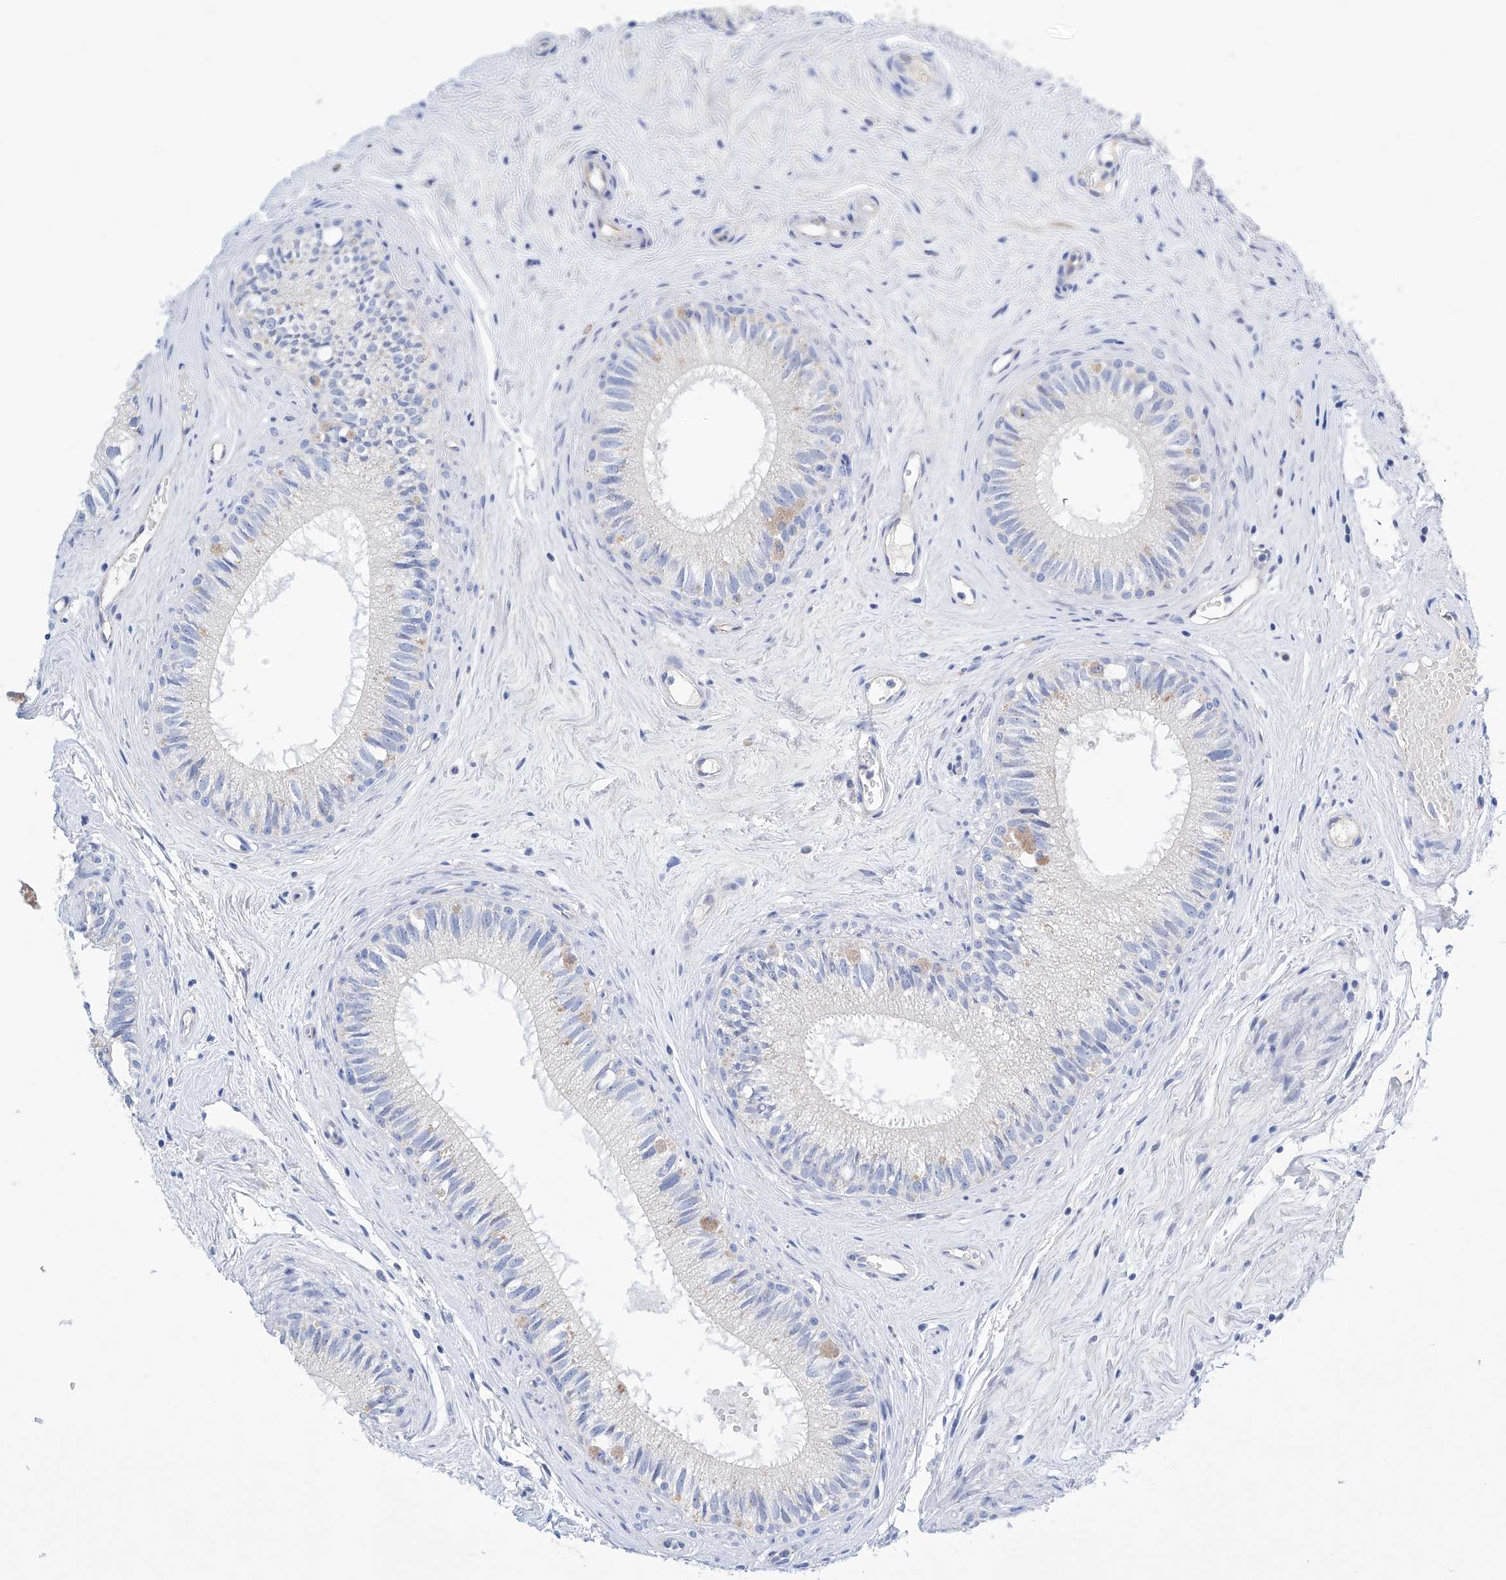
{"staining": {"intensity": "negative", "quantity": "none", "location": "none"}, "tissue": "epididymis", "cell_type": "Glandular cells", "image_type": "normal", "snomed": [{"axis": "morphology", "description": "Normal tissue, NOS"}, {"axis": "topography", "description": "Epididymis"}], "caption": "This is an immunohistochemistry (IHC) photomicrograph of benign human epididymis. There is no expression in glandular cells.", "gene": "ETV7", "patient": {"sex": "male", "age": 71}}